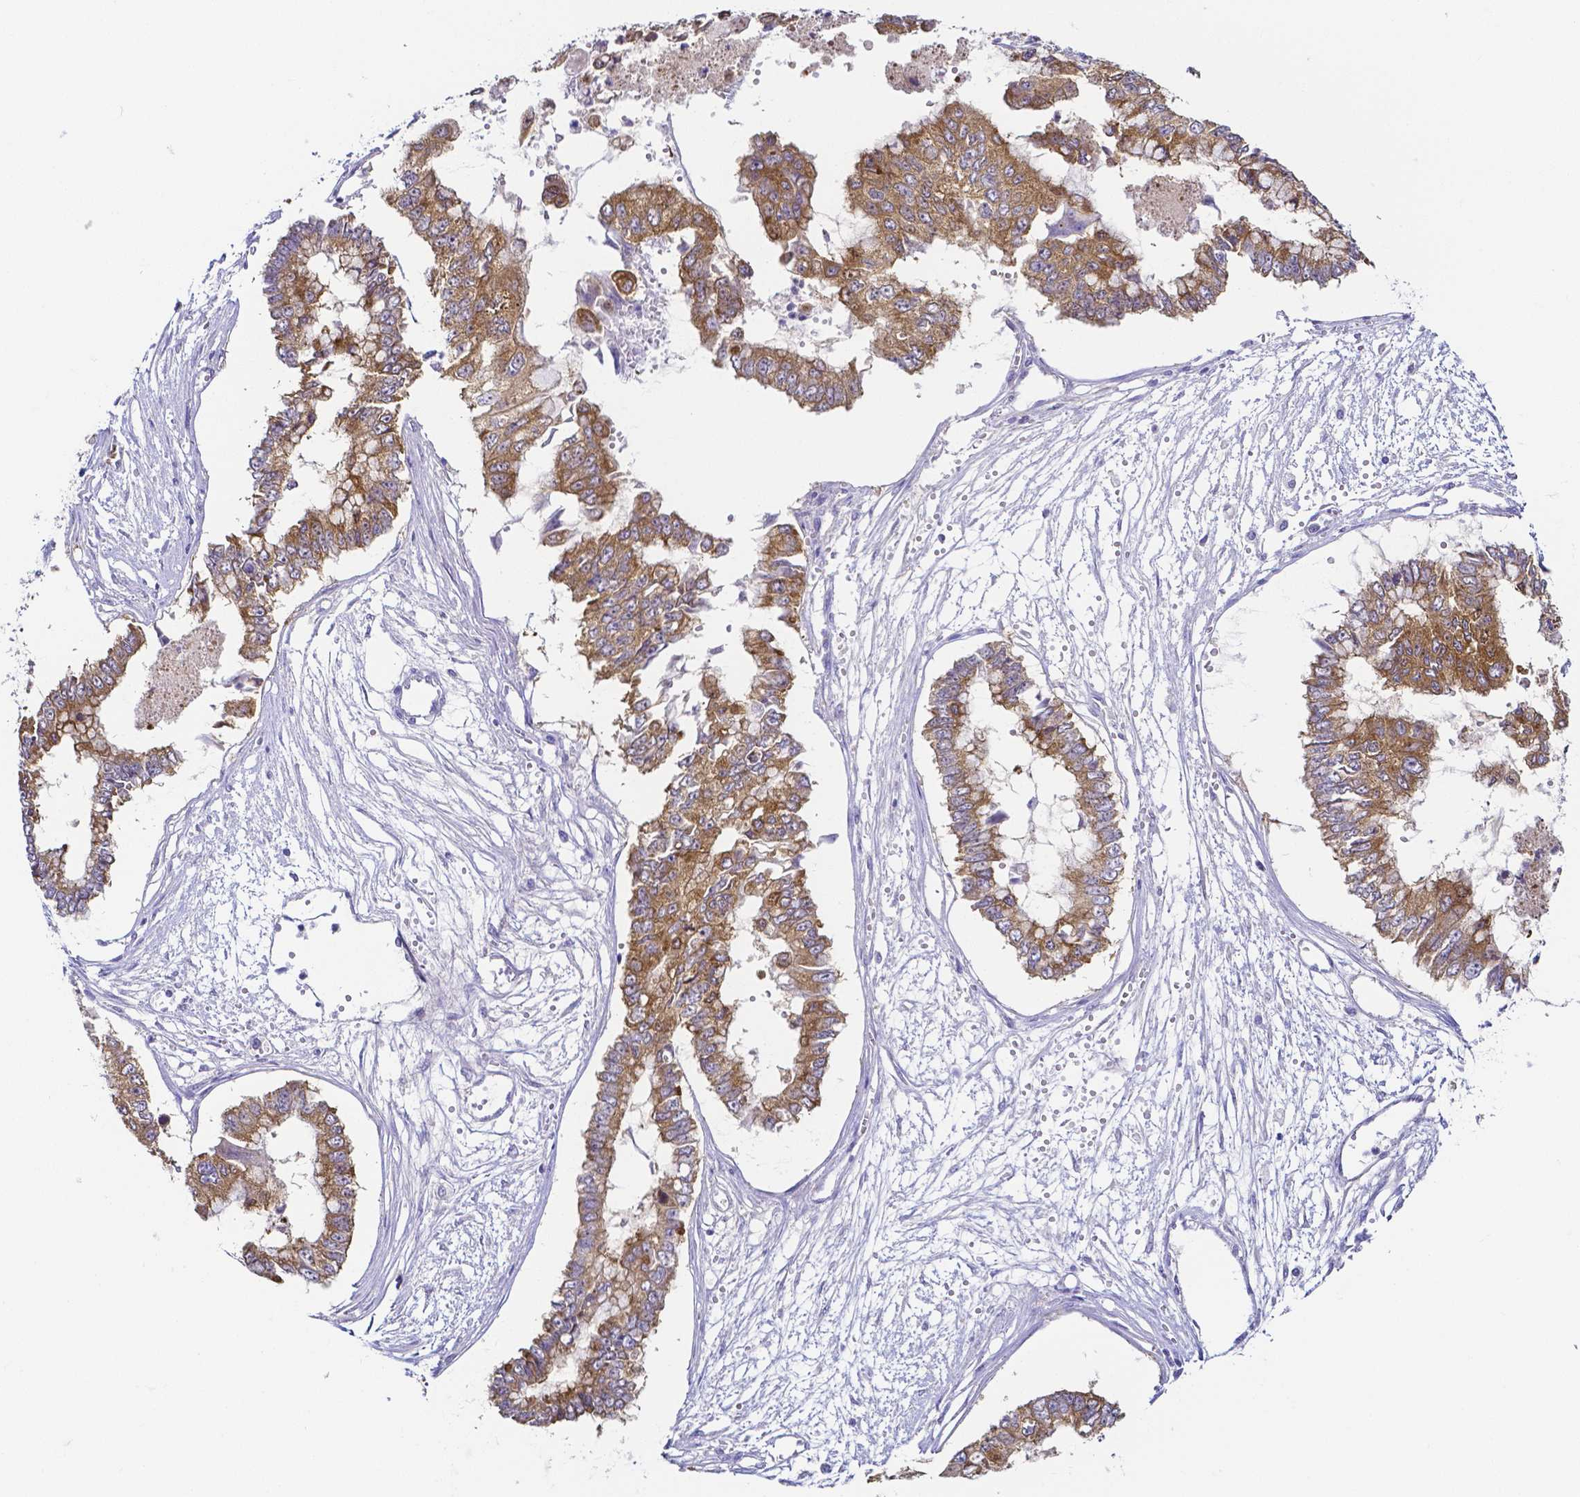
{"staining": {"intensity": "moderate", "quantity": ">75%", "location": "cytoplasmic/membranous"}, "tissue": "ovarian cancer", "cell_type": "Tumor cells", "image_type": "cancer", "snomed": [{"axis": "morphology", "description": "Cystadenocarcinoma, mucinous, NOS"}, {"axis": "topography", "description": "Ovary"}], "caption": "This is a histology image of IHC staining of ovarian cancer (mucinous cystadenocarcinoma), which shows moderate expression in the cytoplasmic/membranous of tumor cells.", "gene": "PKP3", "patient": {"sex": "female", "age": 72}}